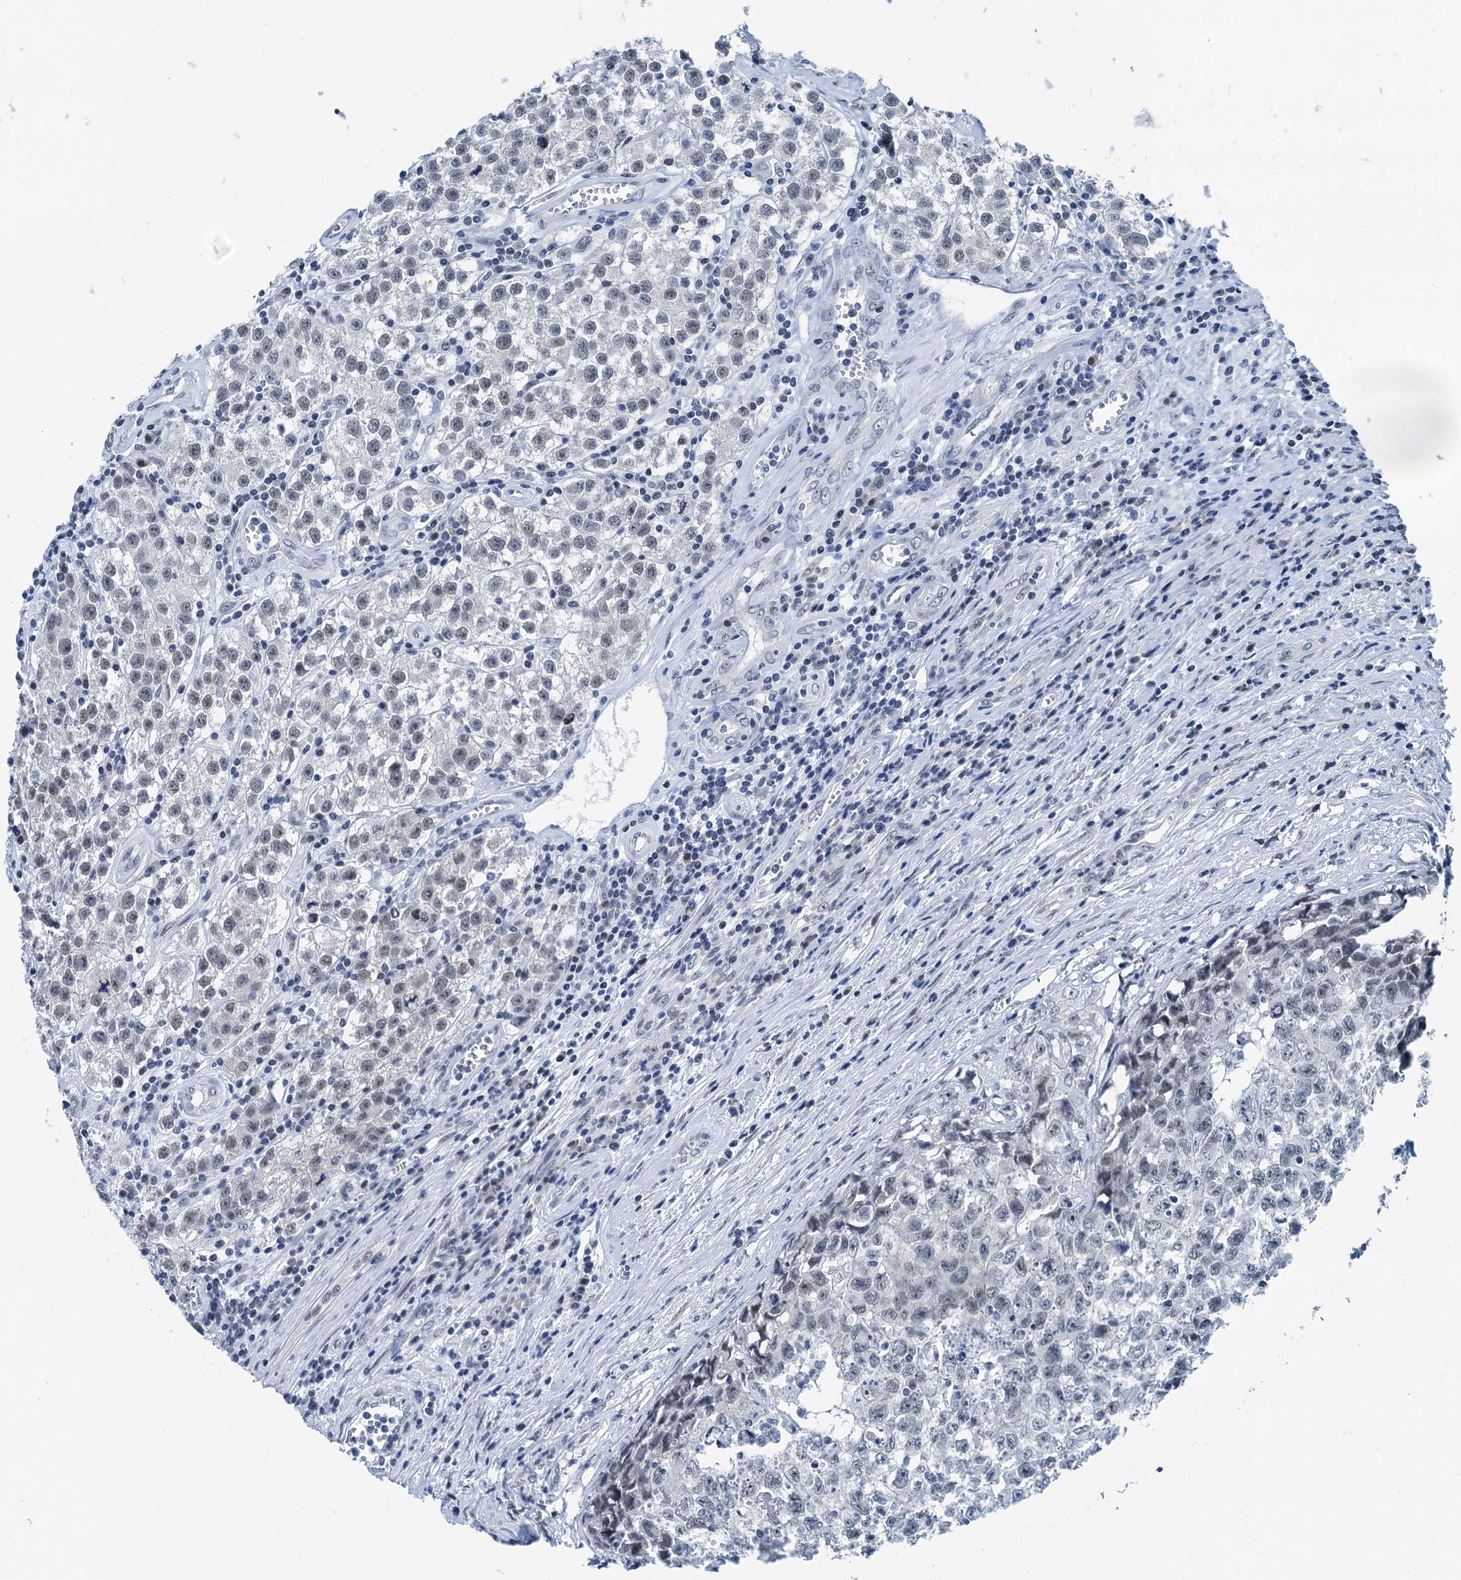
{"staining": {"intensity": "weak", "quantity": "<25%", "location": "nuclear"}, "tissue": "testis cancer", "cell_type": "Tumor cells", "image_type": "cancer", "snomed": [{"axis": "morphology", "description": "Seminoma, NOS"}, {"axis": "morphology", "description": "Carcinoma, Embryonal, NOS"}, {"axis": "topography", "description": "Testis"}], "caption": "Immunohistochemistry micrograph of neoplastic tissue: testis cancer stained with DAB (3,3'-diaminobenzidine) demonstrates no significant protein expression in tumor cells. (Stains: DAB immunohistochemistry with hematoxylin counter stain, Microscopy: brightfield microscopy at high magnification).", "gene": "TRPT1", "patient": {"sex": "male", "age": 43}}